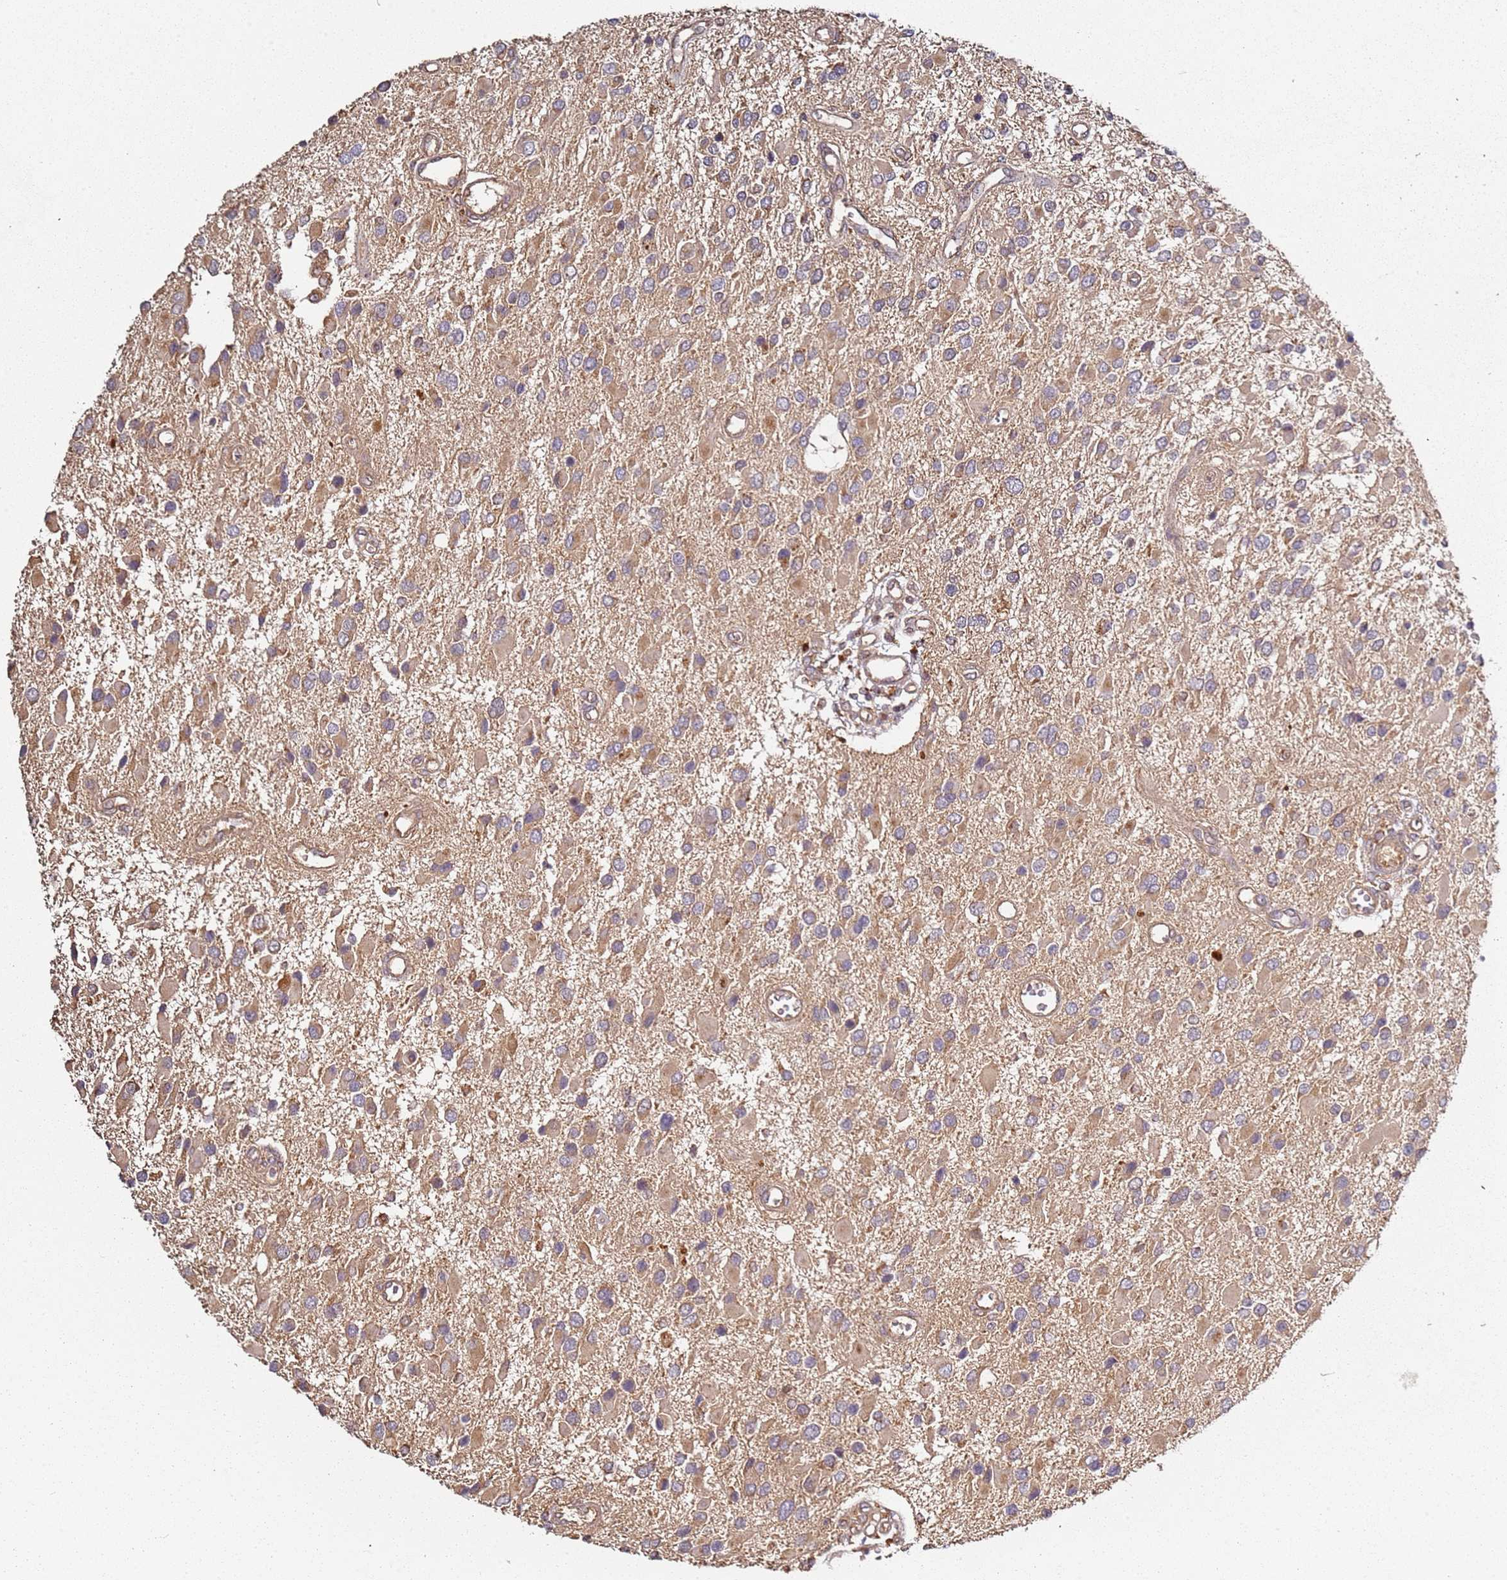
{"staining": {"intensity": "moderate", "quantity": ">75%", "location": "cytoplasmic/membranous"}, "tissue": "glioma", "cell_type": "Tumor cells", "image_type": "cancer", "snomed": [{"axis": "morphology", "description": "Glioma, malignant, High grade"}, {"axis": "topography", "description": "Brain"}], "caption": "Immunohistochemistry (IHC) photomicrograph of neoplastic tissue: malignant glioma (high-grade) stained using immunohistochemistry (IHC) shows medium levels of moderate protein expression localized specifically in the cytoplasmic/membranous of tumor cells, appearing as a cytoplasmic/membranous brown color.", "gene": "SCGB2B2", "patient": {"sex": "male", "age": 53}}